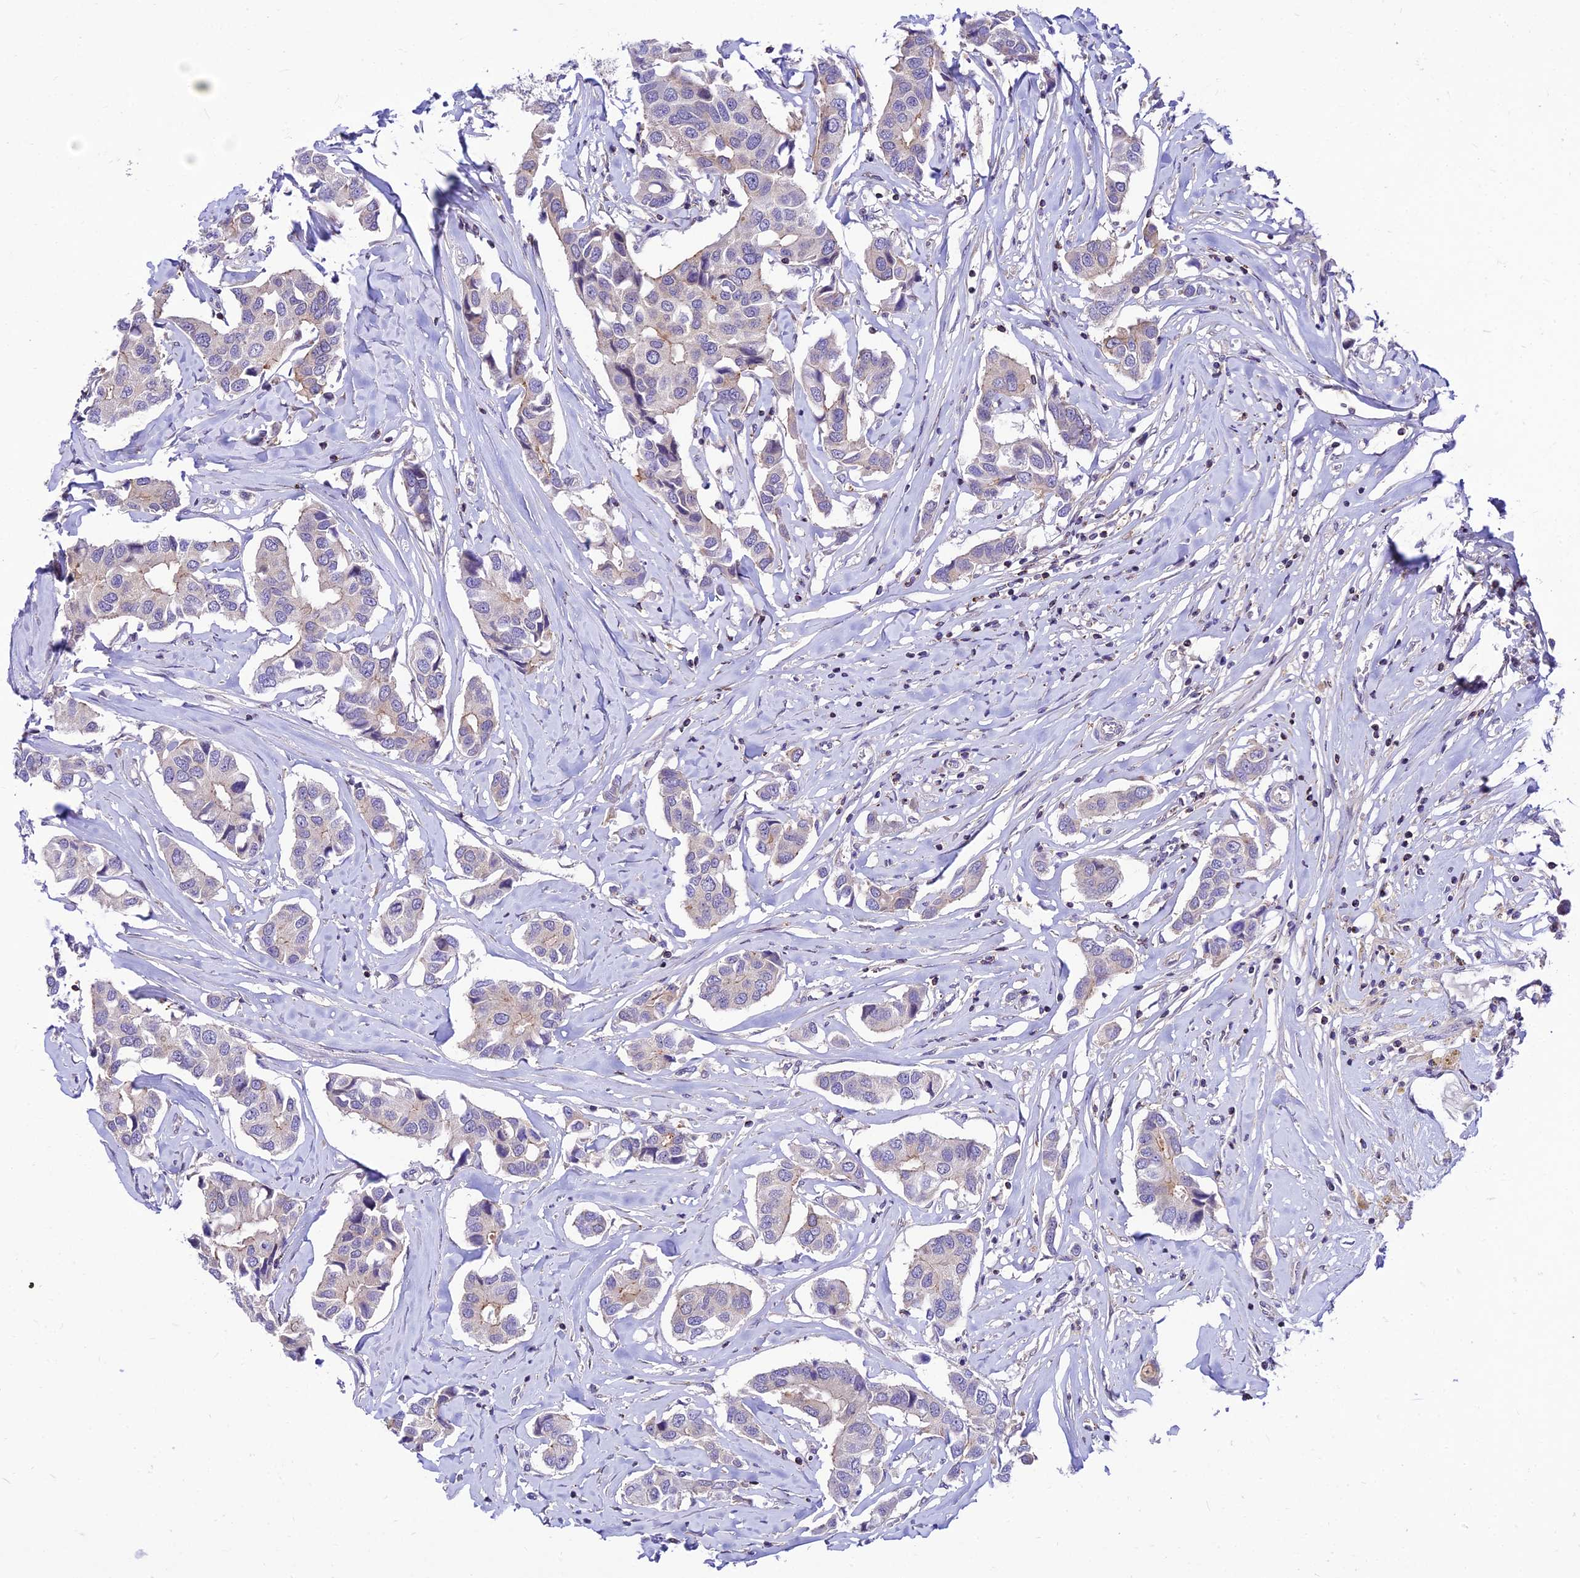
{"staining": {"intensity": "weak", "quantity": "<25%", "location": "cytoplasmic/membranous"}, "tissue": "breast cancer", "cell_type": "Tumor cells", "image_type": "cancer", "snomed": [{"axis": "morphology", "description": "Duct carcinoma"}, {"axis": "topography", "description": "Breast"}], "caption": "The immunohistochemistry (IHC) histopathology image has no significant expression in tumor cells of breast cancer tissue.", "gene": "C6orf132", "patient": {"sex": "female", "age": 80}}